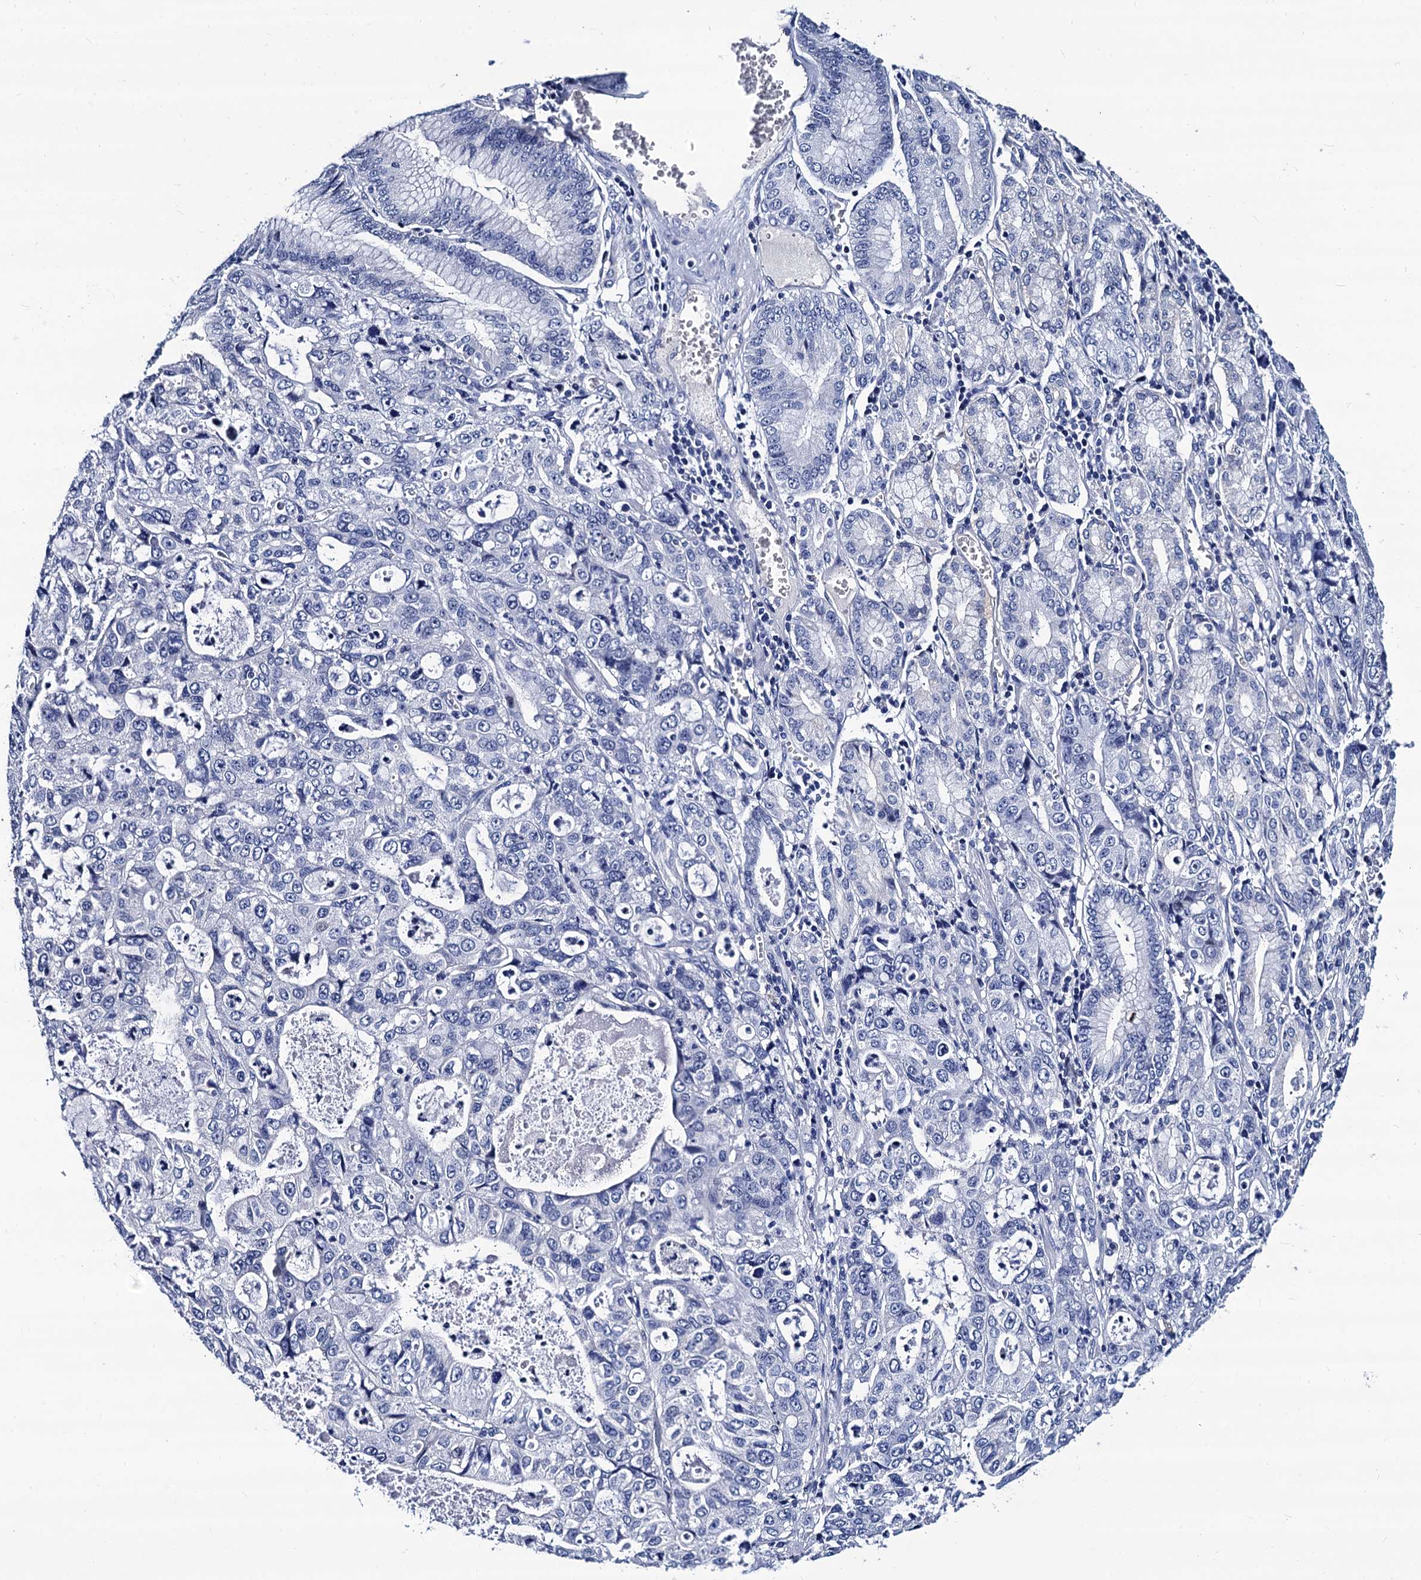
{"staining": {"intensity": "negative", "quantity": "none", "location": "none"}, "tissue": "stomach cancer", "cell_type": "Tumor cells", "image_type": "cancer", "snomed": [{"axis": "morphology", "description": "Adenocarcinoma, NOS"}, {"axis": "topography", "description": "Stomach, lower"}], "caption": "Stomach cancer (adenocarcinoma) was stained to show a protein in brown. There is no significant expression in tumor cells. The staining is performed using DAB brown chromogen with nuclei counter-stained in using hematoxylin.", "gene": "LRRC30", "patient": {"sex": "female", "age": 43}}